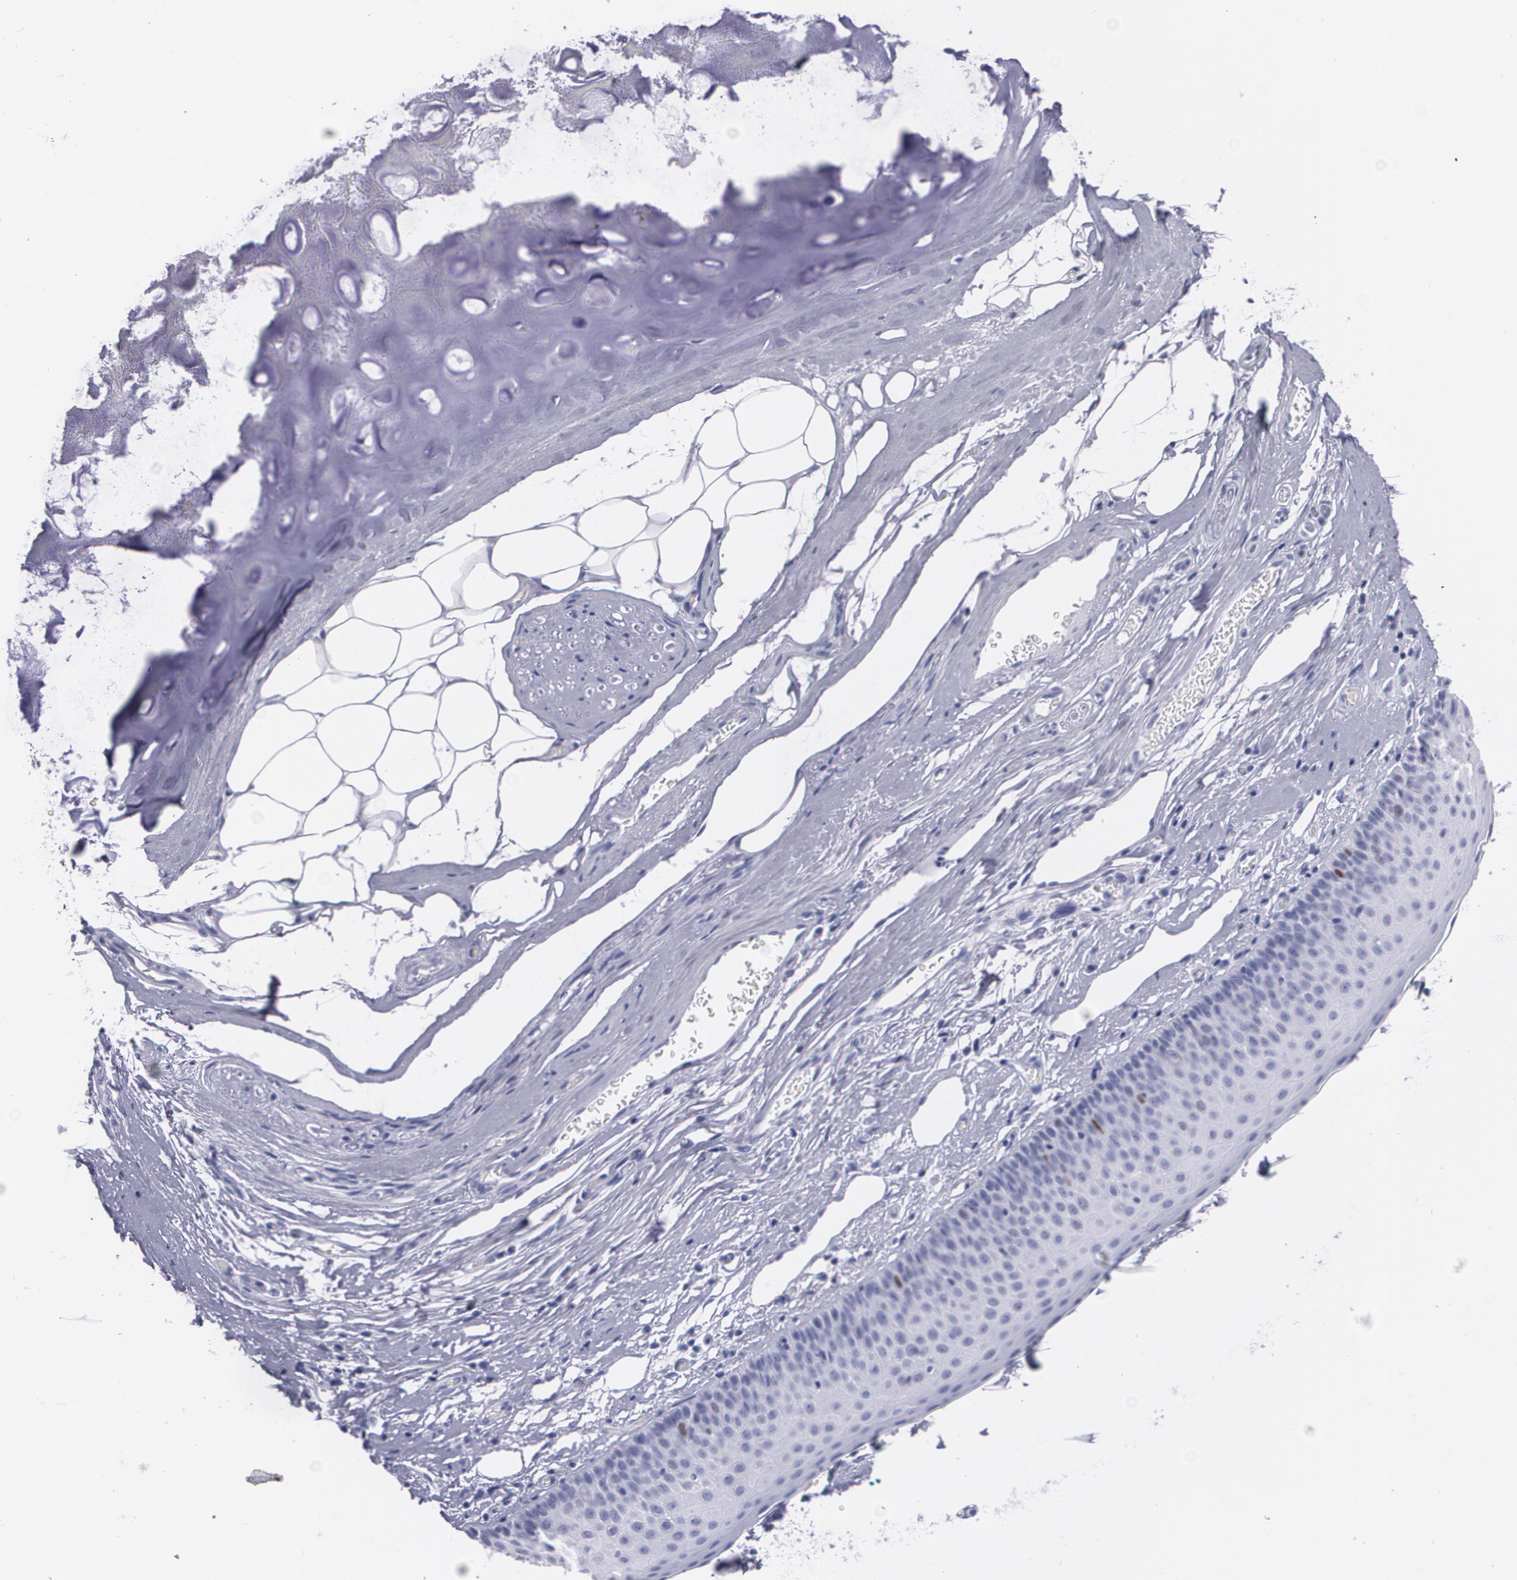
{"staining": {"intensity": "weak", "quantity": "<25%", "location": "nuclear"}, "tissue": "nasopharynx", "cell_type": "Respiratory epithelial cells", "image_type": "normal", "snomed": [{"axis": "morphology", "description": "Normal tissue, NOS"}, {"axis": "topography", "description": "Nasopharynx"}], "caption": "Respiratory epithelial cells are negative for protein expression in unremarkable human nasopharynx. (Stains: DAB IHC with hematoxylin counter stain, Microscopy: brightfield microscopy at high magnification).", "gene": "TP53", "patient": {"sex": "male", "age": 56}}